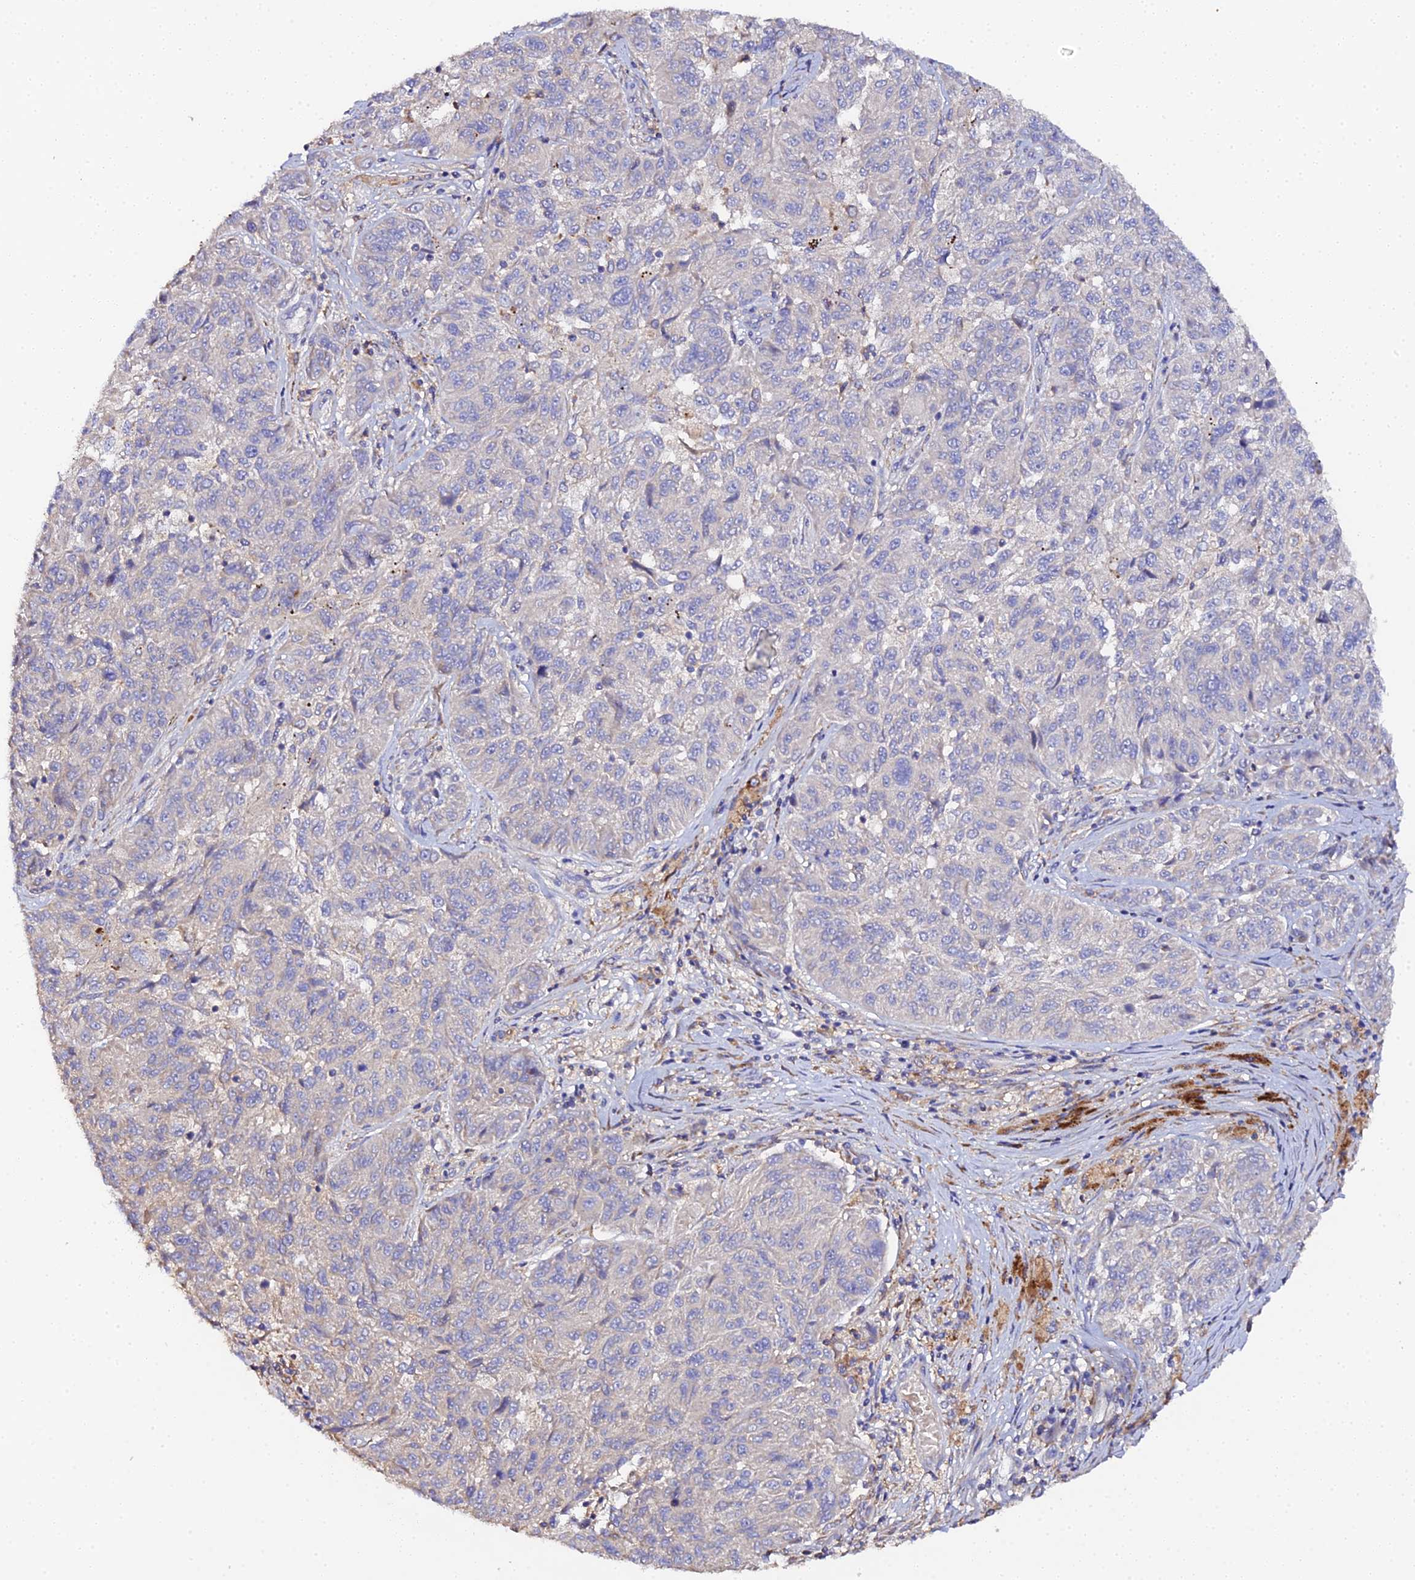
{"staining": {"intensity": "negative", "quantity": "none", "location": "none"}, "tissue": "melanoma", "cell_type": "Tumor cells", "image_type": "cancer", "snomed": [{"axis": "morphology", "description": "Malignant melanoma, NOS"}, {"axis": "topography", "description": "Skin"}], "caption": "High power microscopy micrograph of an immunohistochemistry image of malignant melanoma, revealing no significant expression in tumor cells.", "gene": "SCX", "patient": {"sex": "male", "age": 53}}